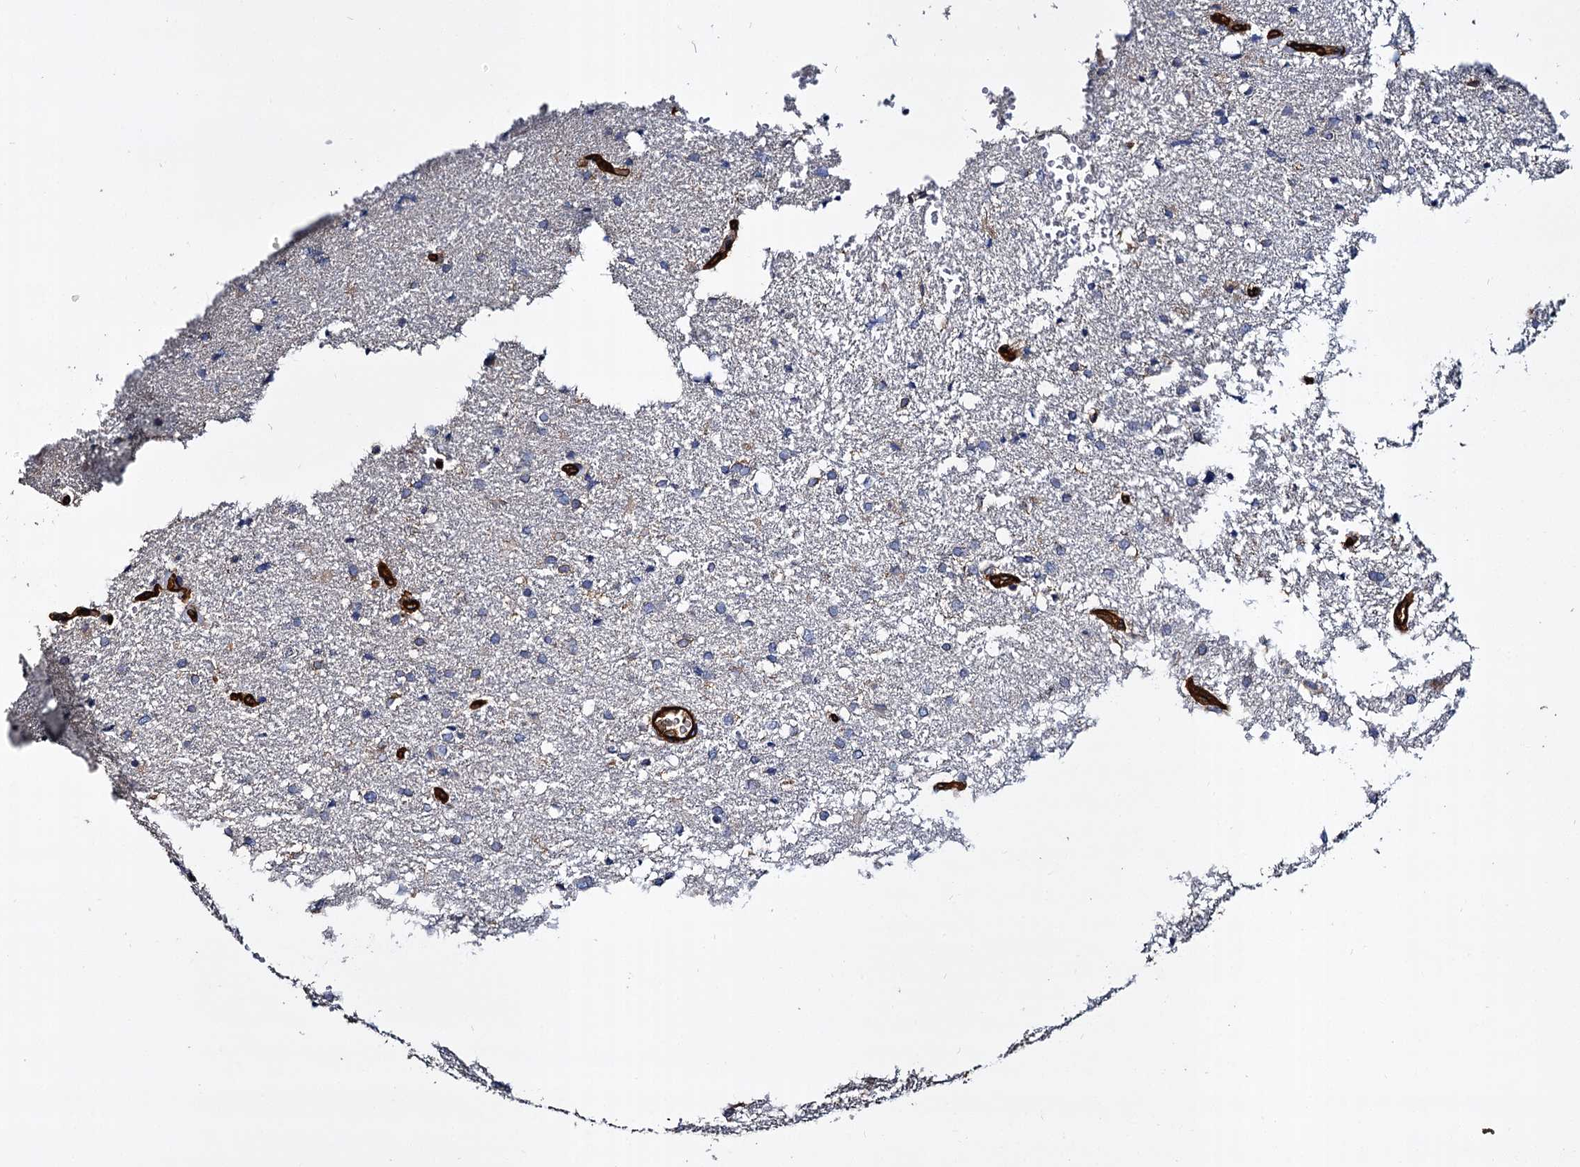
{"staining": {"intensity": "negative", "quantity": "none", "location": "none"}, "tissue": "glioma", "cell_type": "Tumor cells", "image_type": "cancer", "snomed": [{"axis": "morphology", "description": "Glioma, malignant, High grade"}, {"axis": "topography", "description": "Brain"}], "caption": "An immunohistochemistry image of glioma is shown. There is no staining in tumor cells of glioma.", "gene": "CACNA1C", "patient": {"sex": "male", "age": 72}}